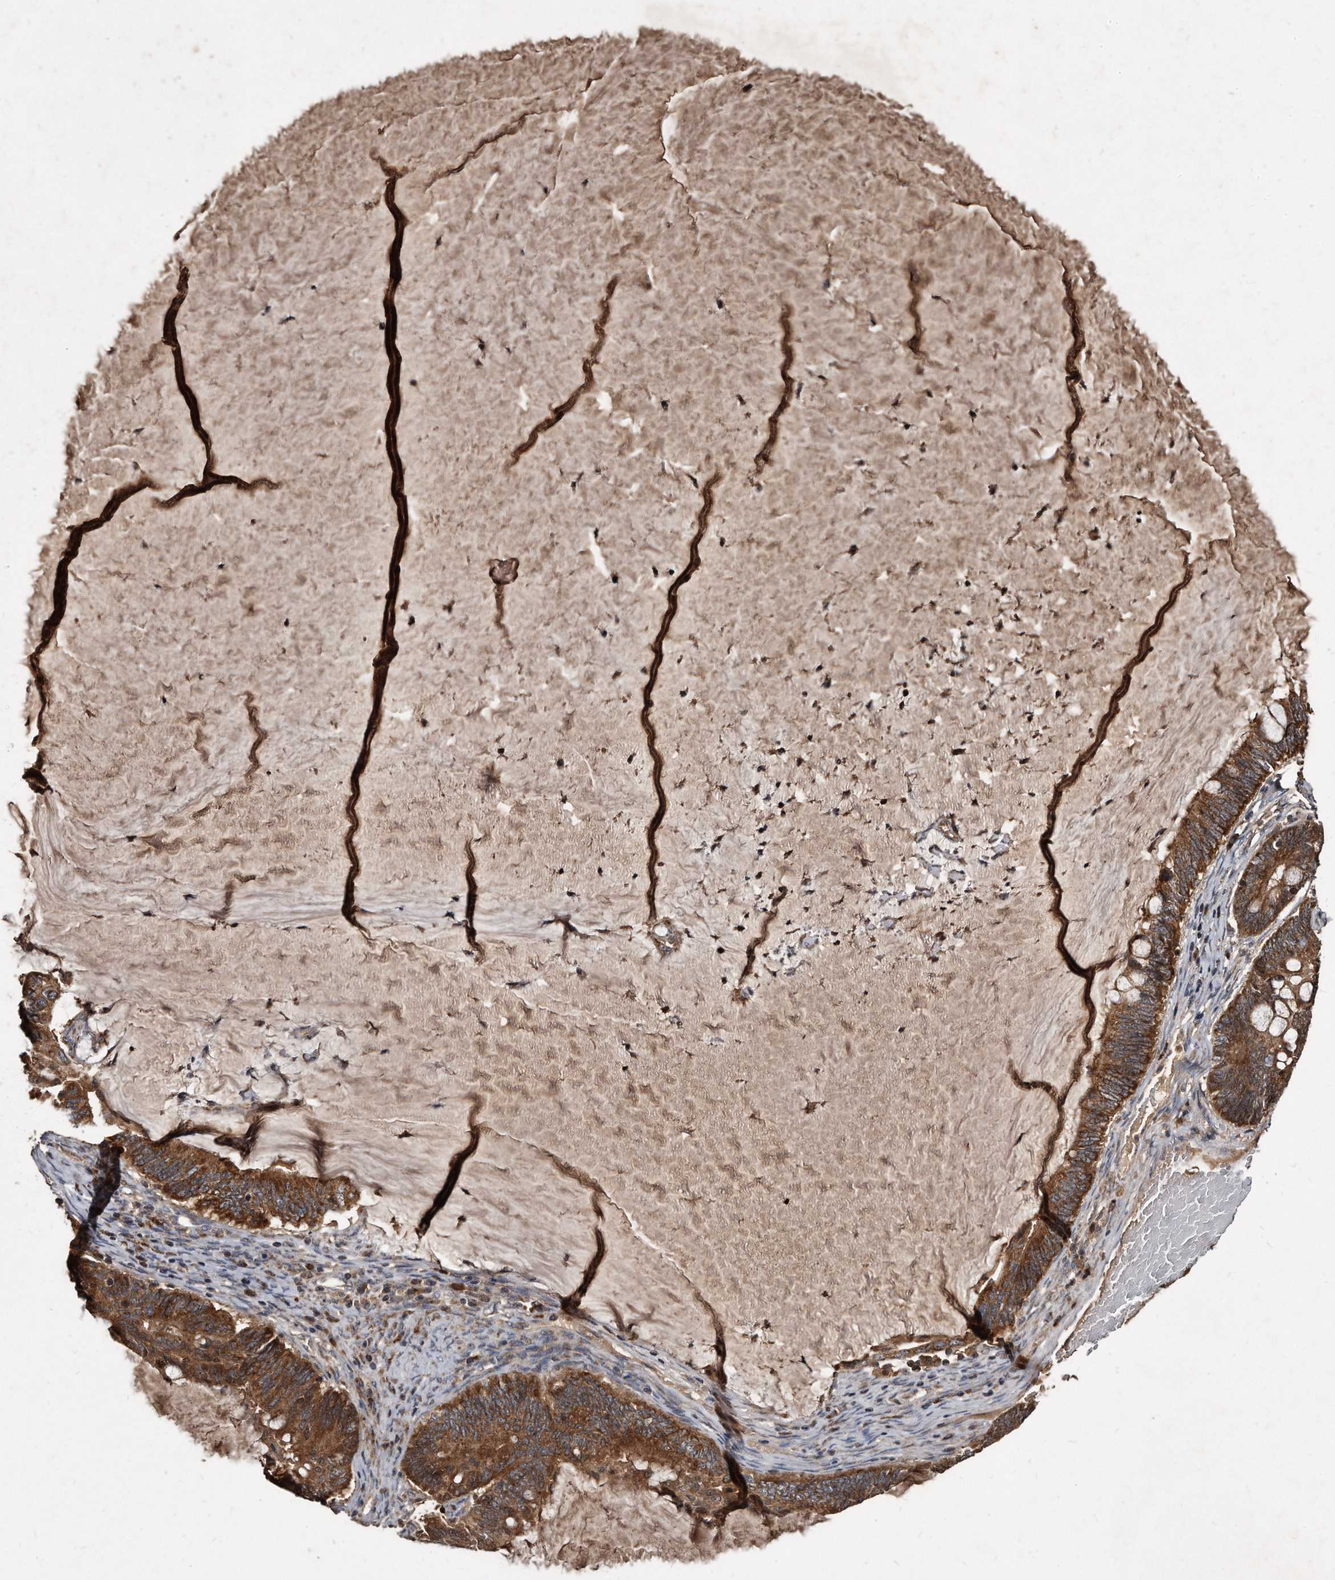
{"staining": {"intensity": "strong", "quantity": ">75%", "location": "cytoplasmic/membranous"}, "tissue": "ovarian cancer", "cell_type": "Tumor cells", "image_type": "cancer", "snomed": [{"axis": "morphology", "description": "Cystadenocarcinoma, mucinous, NOS"}, {"axis": "topography", "description": "Ovary"}], "caption": "Ovarian cancer (mucinous cystadenocarcinoma) stained with DAB IHC demonstrates high levels of strong cytoplasmic/membranous positivity in approximately >75% of tumor cells.", "gene": "FAM136A", "patient": {"sex": "female", "age": 61}}